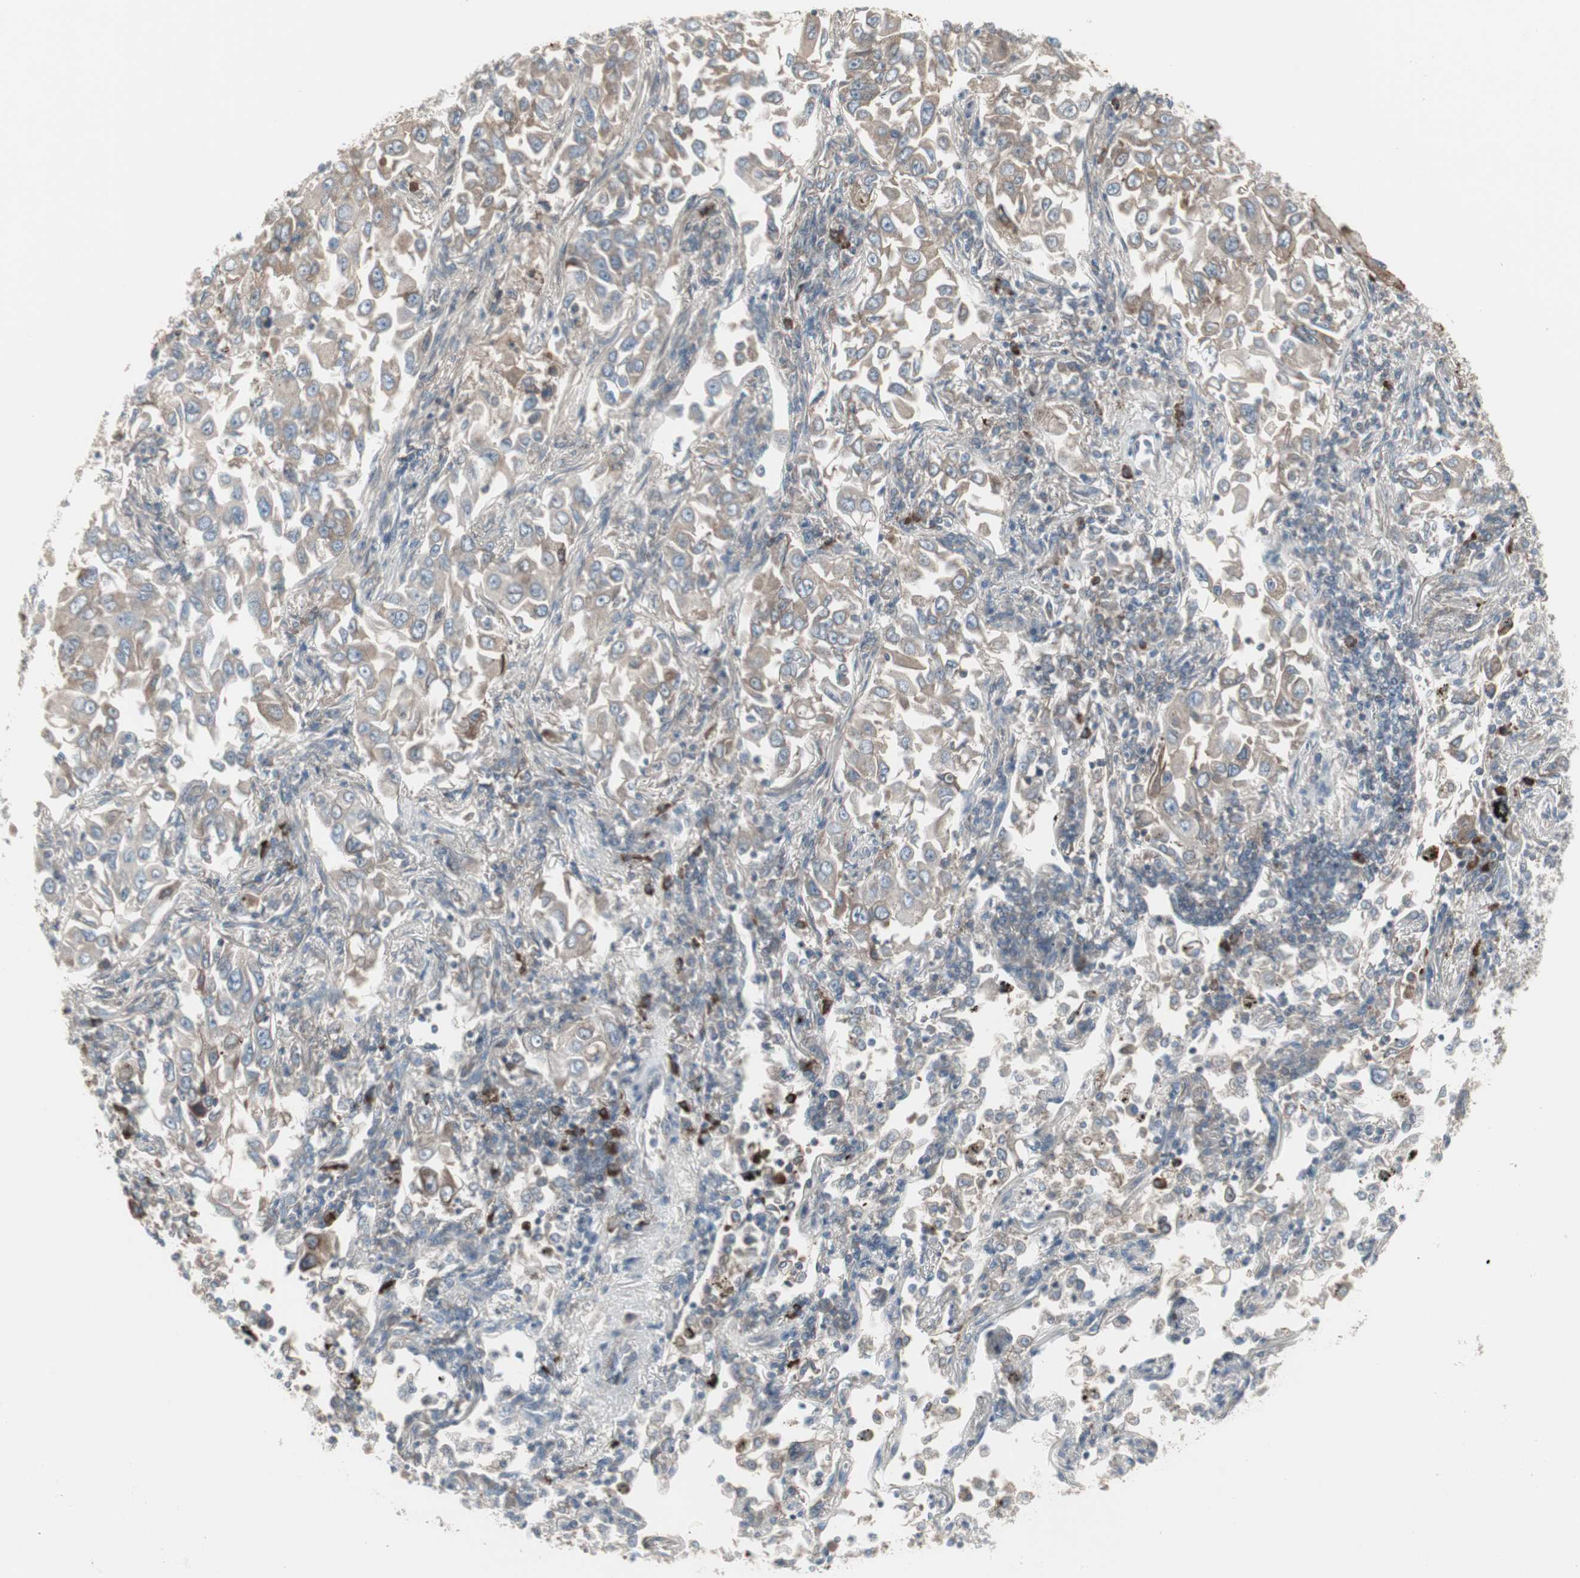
{"staining": {"intensity": "weak", "quantity": "25%-75%", "location": "cytoplasmic/membranous"}, "tissue": "lung cancer", "cell_type": "Tumor cells", "image_type": "cancer", "snomed": [{"axis": "morphology", "description": "Adenocarcinoma, NOS"}, {"axis": "topography", "description": "Lung"}], "caption": "Lung cancer (adenocarcinoma) stained with immunohistochemistry (IHC) displays weak cytoplasmic/membranous positivity in approximately 25%-75% of tumor cells.", "gene": "ZSCAN32", "patient": {"sex": "male", "age": 84}}